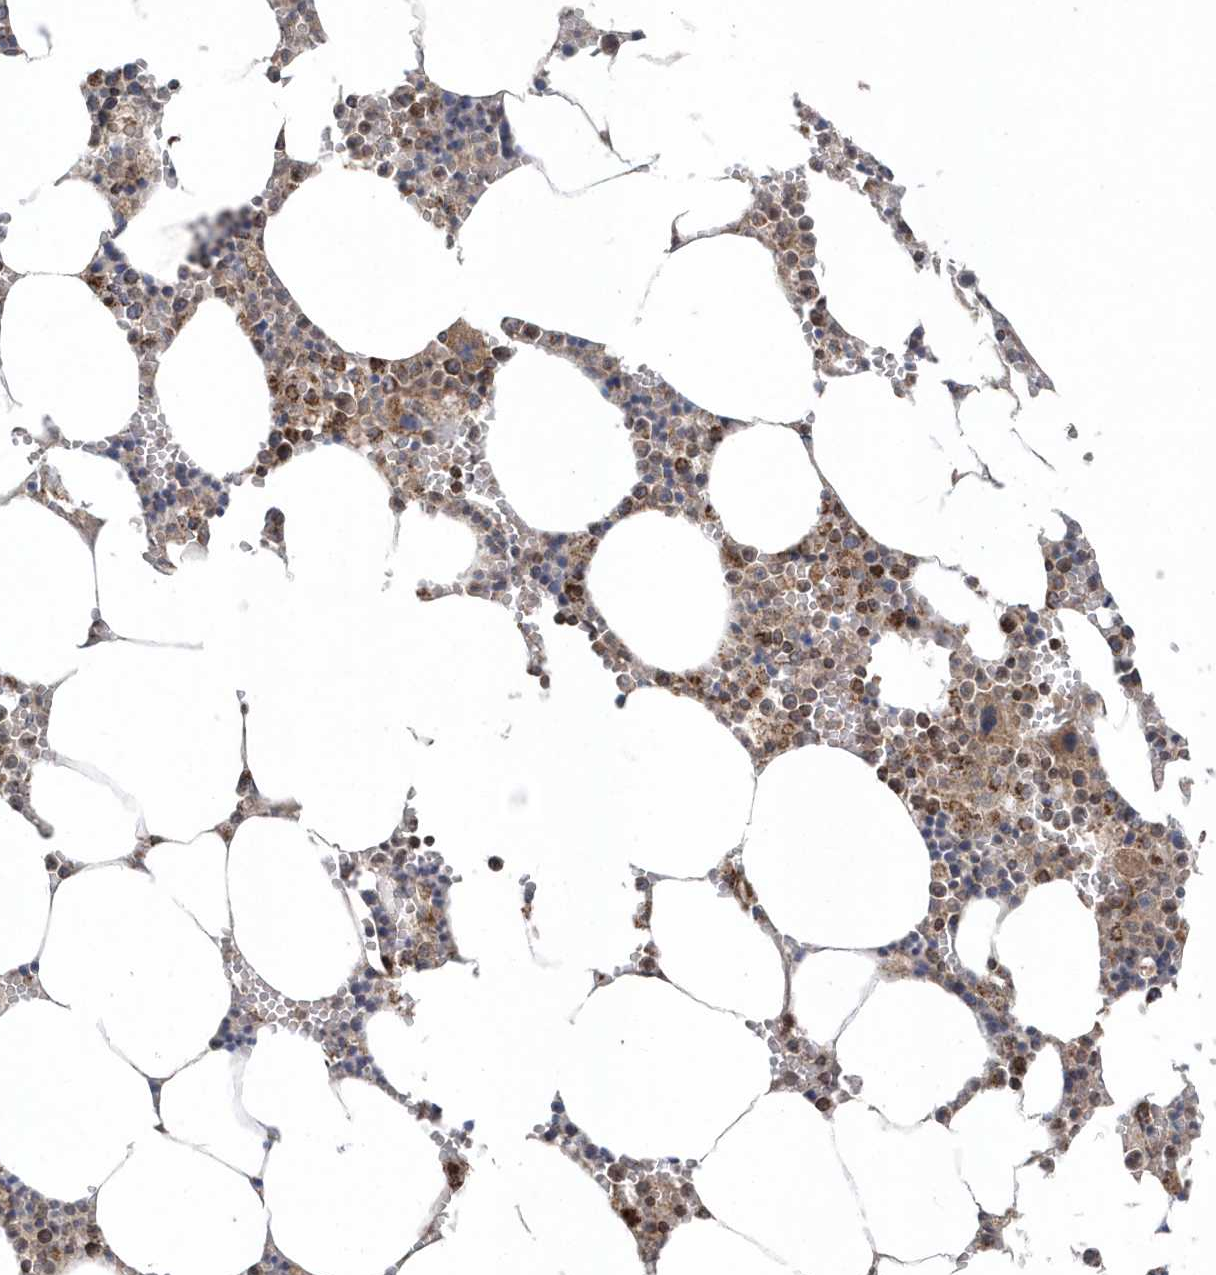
{"staining": {"intensity": "moderate", "quantity": "25%-75%", "location": "cytoplasmic/membranous"}, "tissue": "bone marrow", "cell_type": "Hematopoietic cells", "image_type": "normal", "snomed": [{"axis": "morphology", "description": "Normal tissue, NOS"}, {"axis": "topography", "description": "Bone marrow"}], "caption": "Immunohistochemical staining of normal bone marrow reveals 25%-75% levels of moderate cytoplasmic/membranous protein positivity in about 25%-75% of hematopoietic cells. The staining is performed using DAB brown chromogen to label protein expression. The nuclei are counter-stained blue using hematoxylin.", "gene": "PPP1R7", "patient": {"sex": "male", "age": 70}}